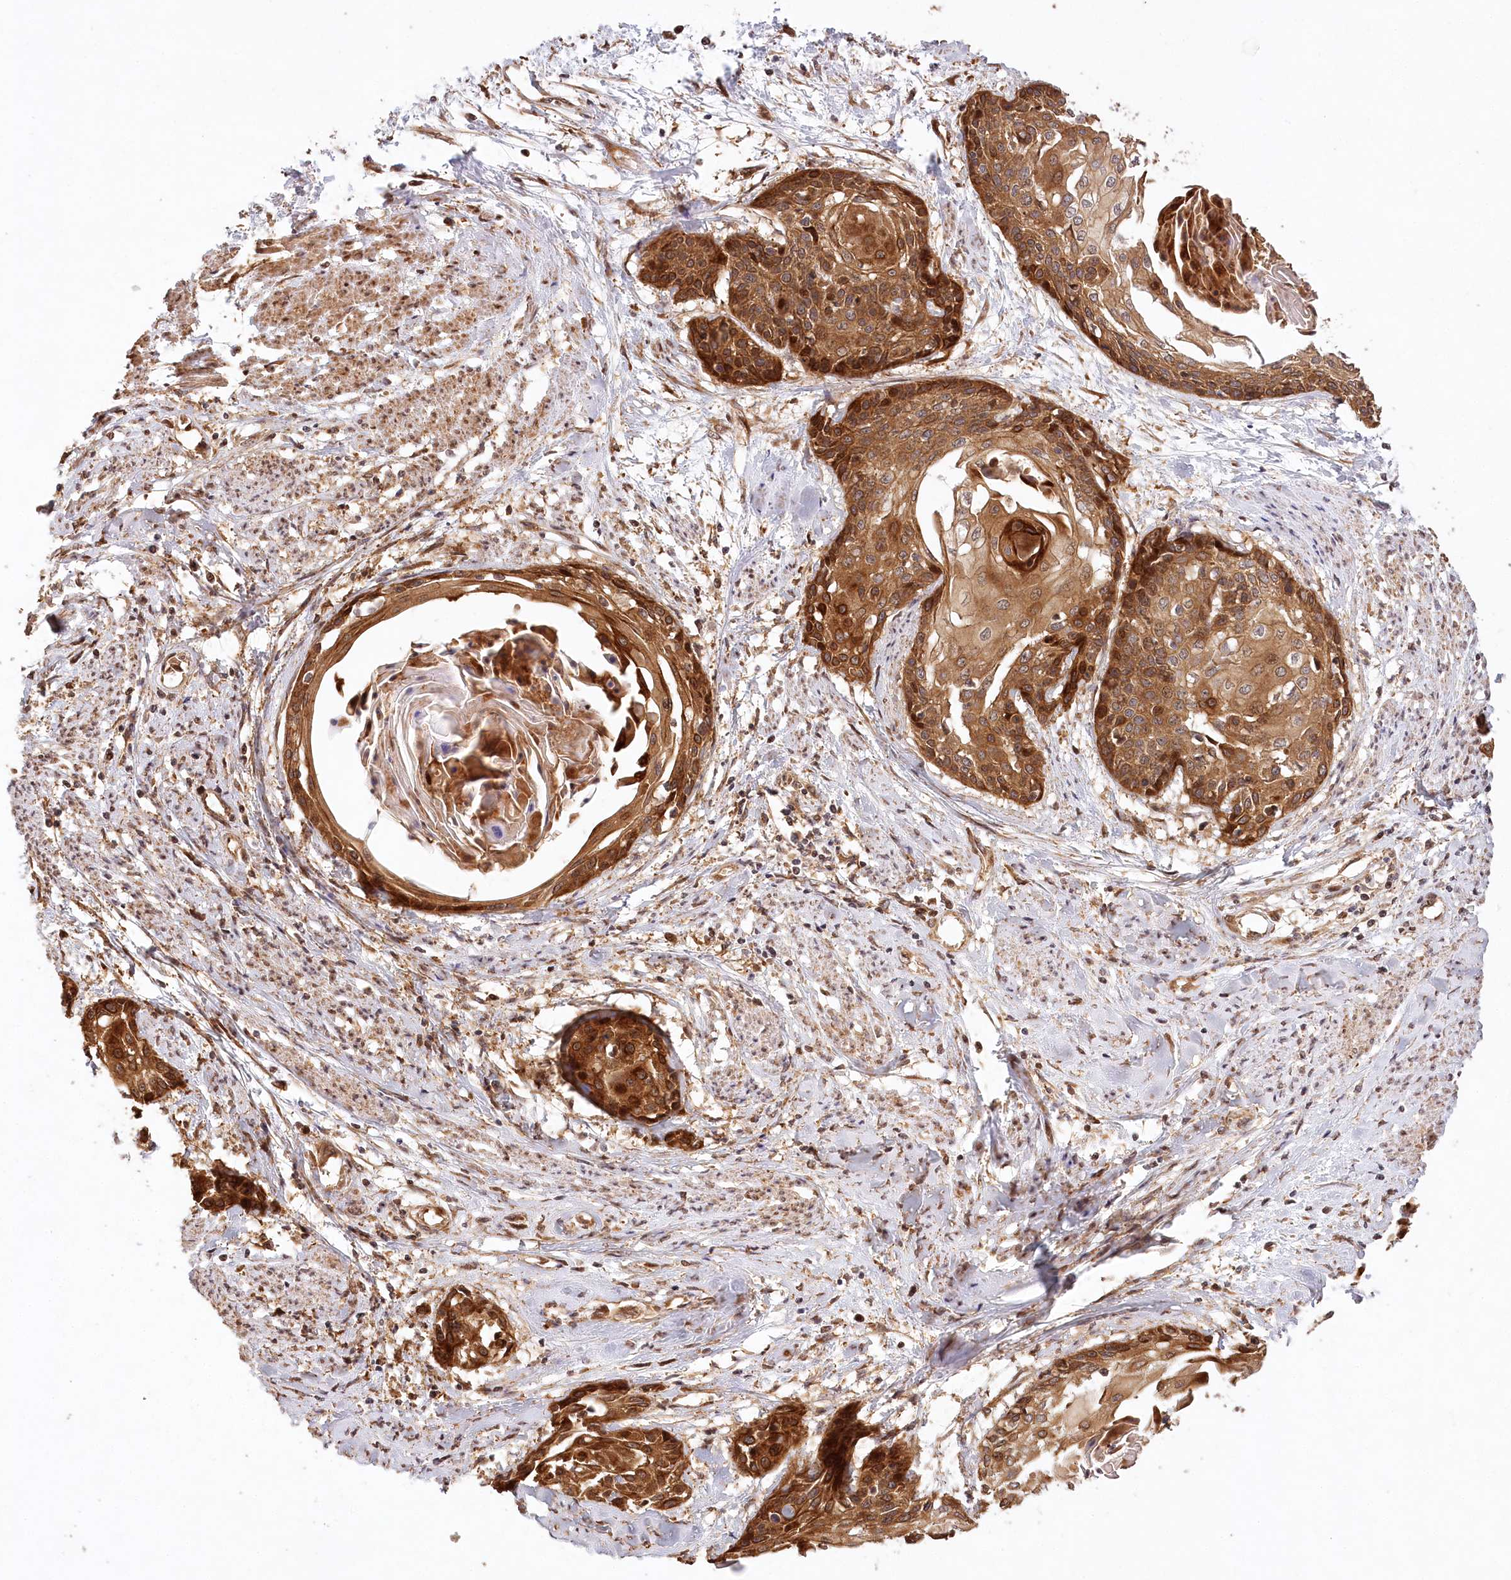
{"staining": {"intensity": "strong", "quantity": ">75%", "location": "cytoplasmic/membranous,nuclear"}, "tissue": "cervical cancer", "cell_type": "Tumor cells", "image_type": "cancer", "snomed": [{"axis": "morphology", "description": "Squamous cell carcinoma, NOS"}, {"axis": "topography", "description": "Cervix"}], "caption": "Immunohistochemistry (IHC) of cervical cancer reveals high levels of strong cytoplasmic/membranous and nuclear expression in about >75% of tumor cells.", "gene": "LSS", "patient": {"sex": "female", "age": 57}}